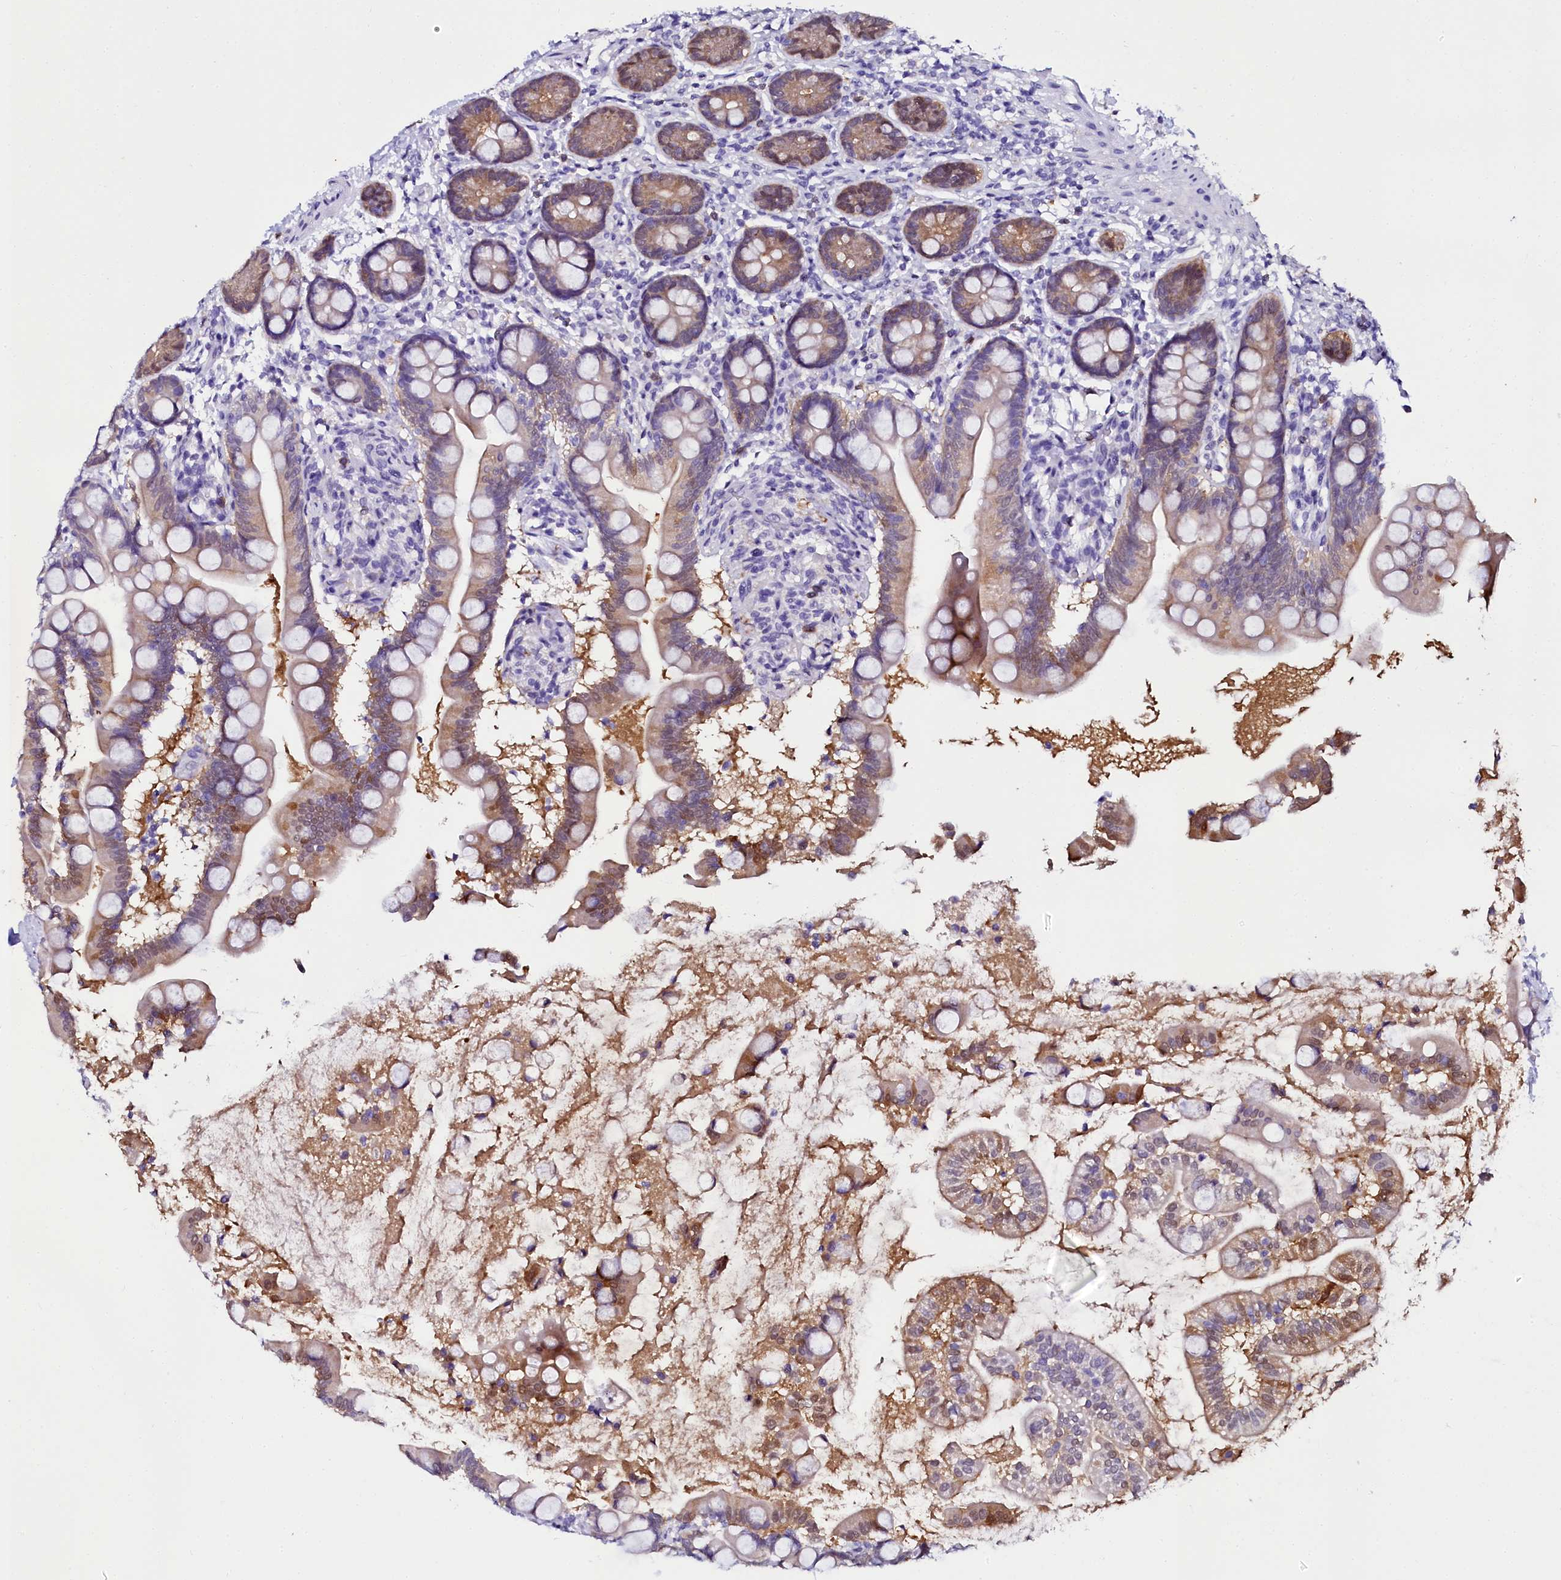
{"staining": {"intensity": "moderate", "quantity": "25%-75%", "location": "cytoplasmic/membranous,nuclear"}, "tissue": "small intestine", "cell_type": "Glandular cells", "image_type": "normal", "snomed": [{"axis": "morphology", "description": "Normal tissue, NOS"}, {"axis": "topography", "description": "Small intestine"}], "caption": "Moderate cytoplasmic/membranous,nuclear positivity for a protein is appreciated in approximately 25%-75% of glandular cells of unremarkable small intestine using immunohistochemistry.", "gene": "SORD", "patient": {"sex": "female", "age": 64}}